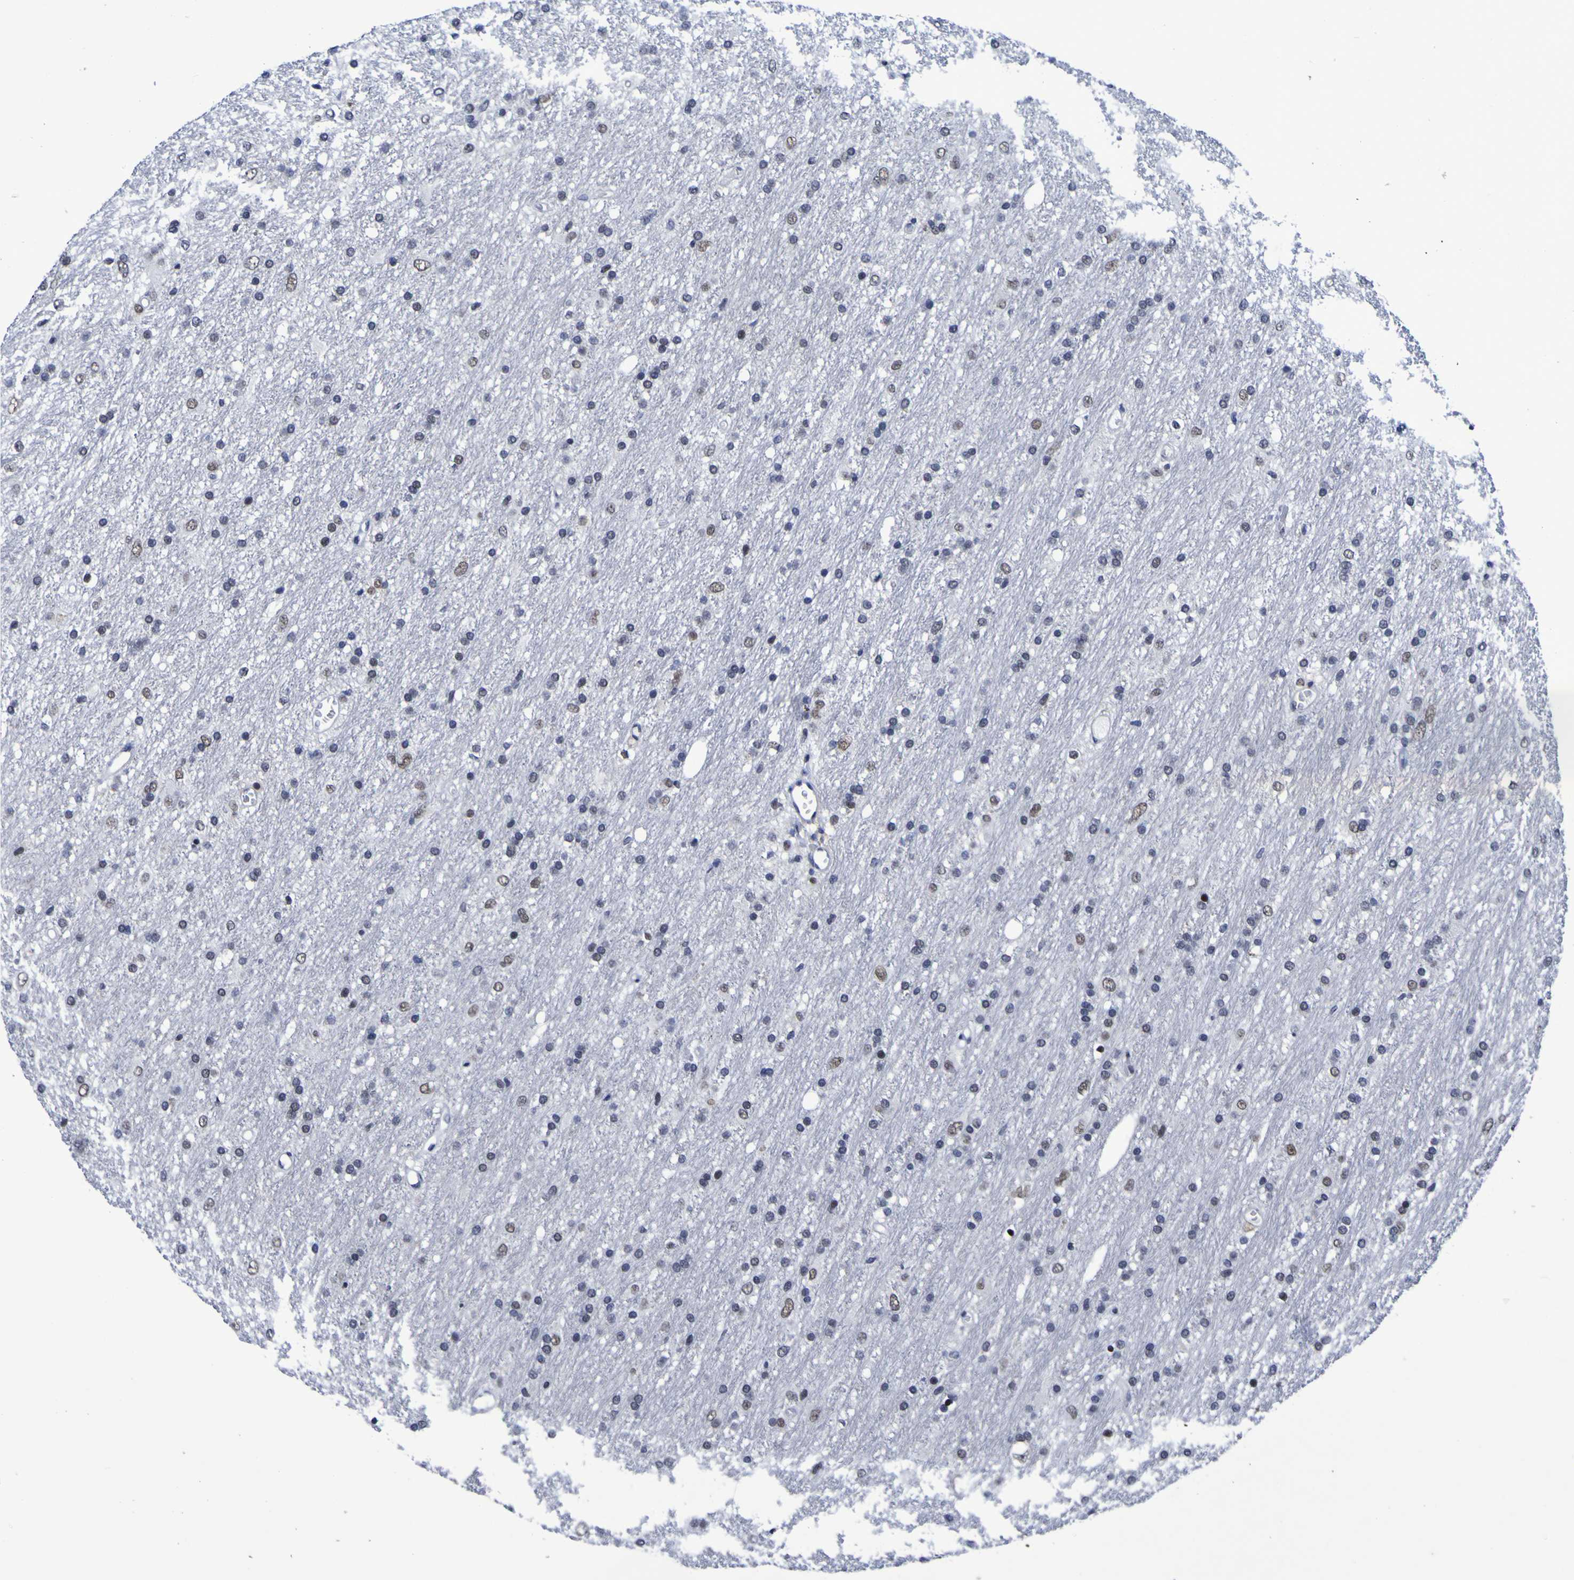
{"staining": {"intensity": "weak", "quantity": "<25%", "location": "nuclear"}, "tissue": "glioma", "cell_type": "Tumor cells", "image_type": "cancer", "snomed": [{"axis": "morphology", "description": "Glioma, malignant, Low grade"}, {"axis": "topography", "description": "Brain"}], "caption": "Tumor cells are negative for brown protein staining in glioma.", "gene": "MBD3", "patient": {"sex": "male", "age": 77}}